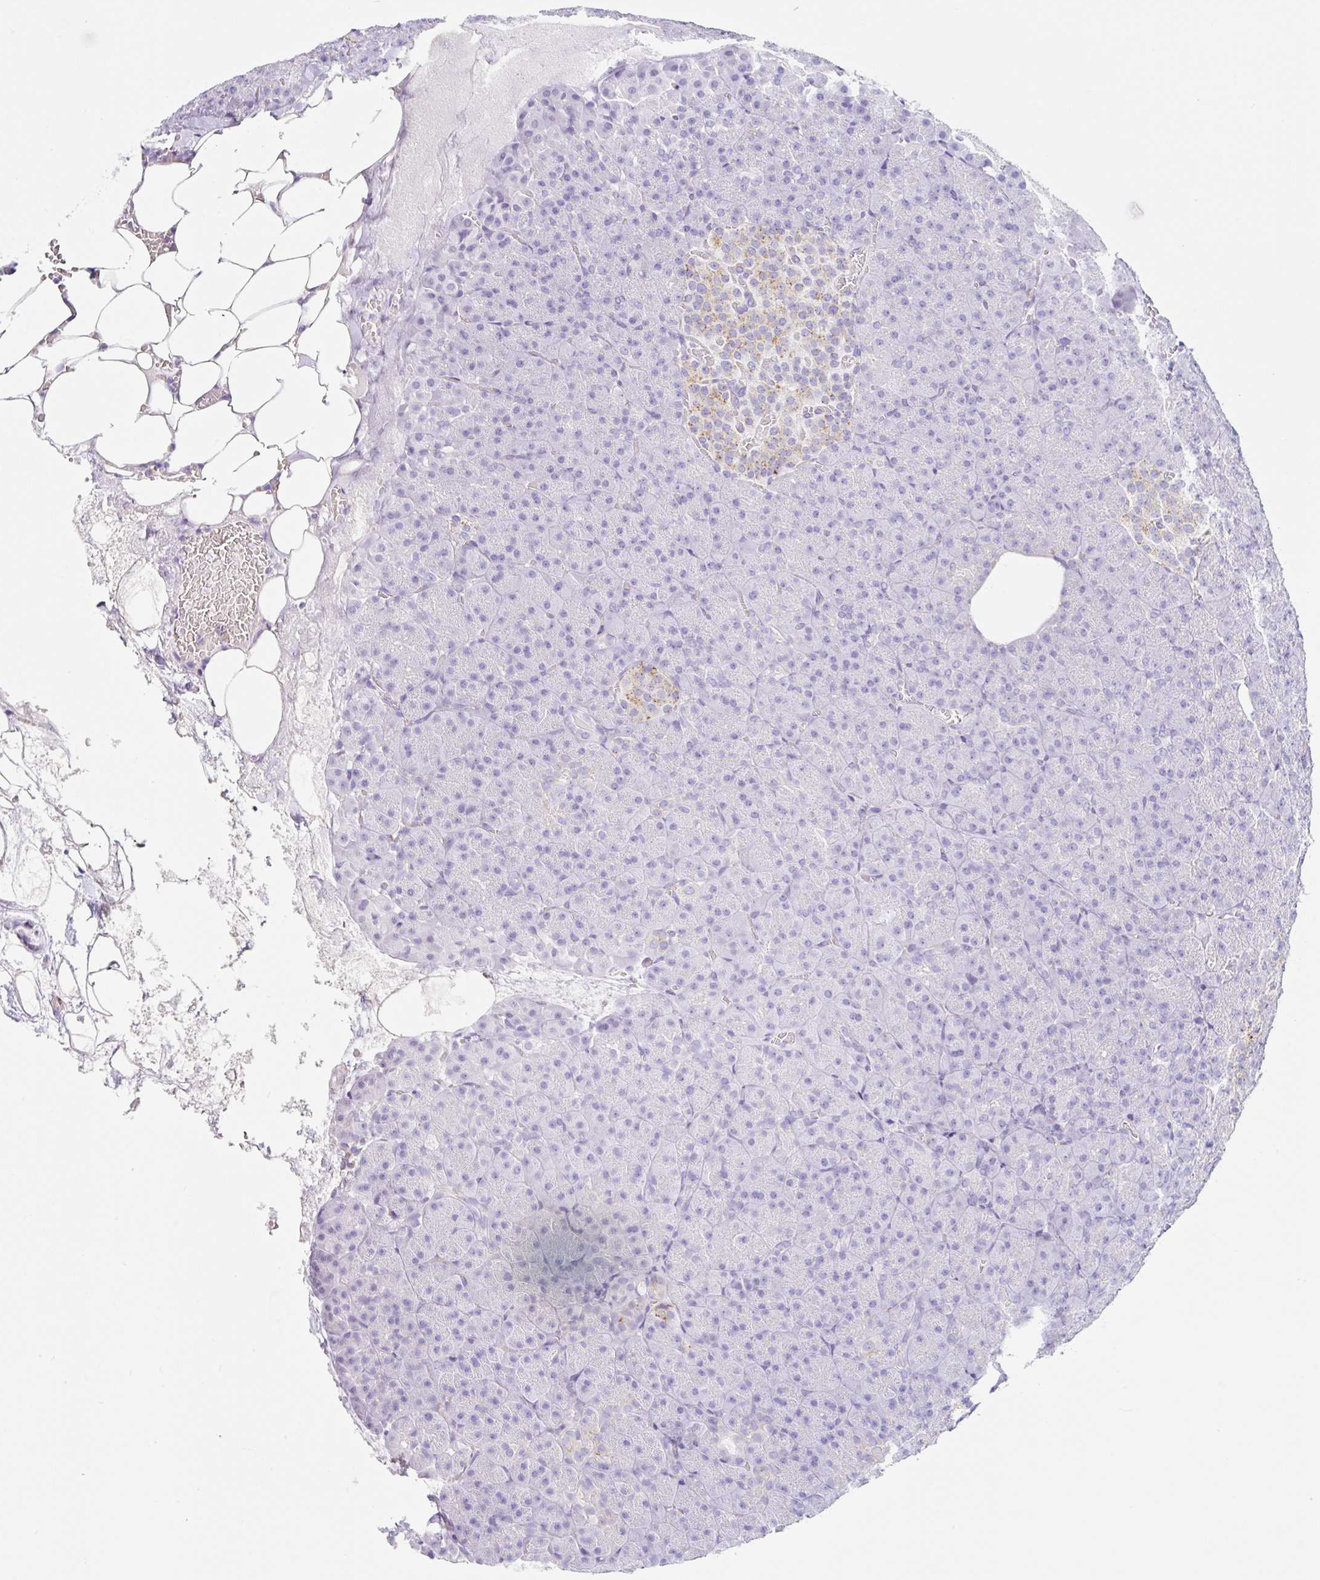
{"staining": {"intensity": "negative", "quantity": "none", "location": "none"}, "tissue": "pancreas", "cell_type": "Exocrine glandular cells", "image_type": "normal", "snomed": [{"axis": "morphology", "description": "Normal tissue, NOS"}, {"axis": "topography", "description": "Pancreas"}], "caption": "This is an immunohistochemistry histopathology image of unremarkable pancreas. There is no expression in exocrine glandular cells.", "gene": "DKK4", "patient": {"sex": "female", "age": 74}}